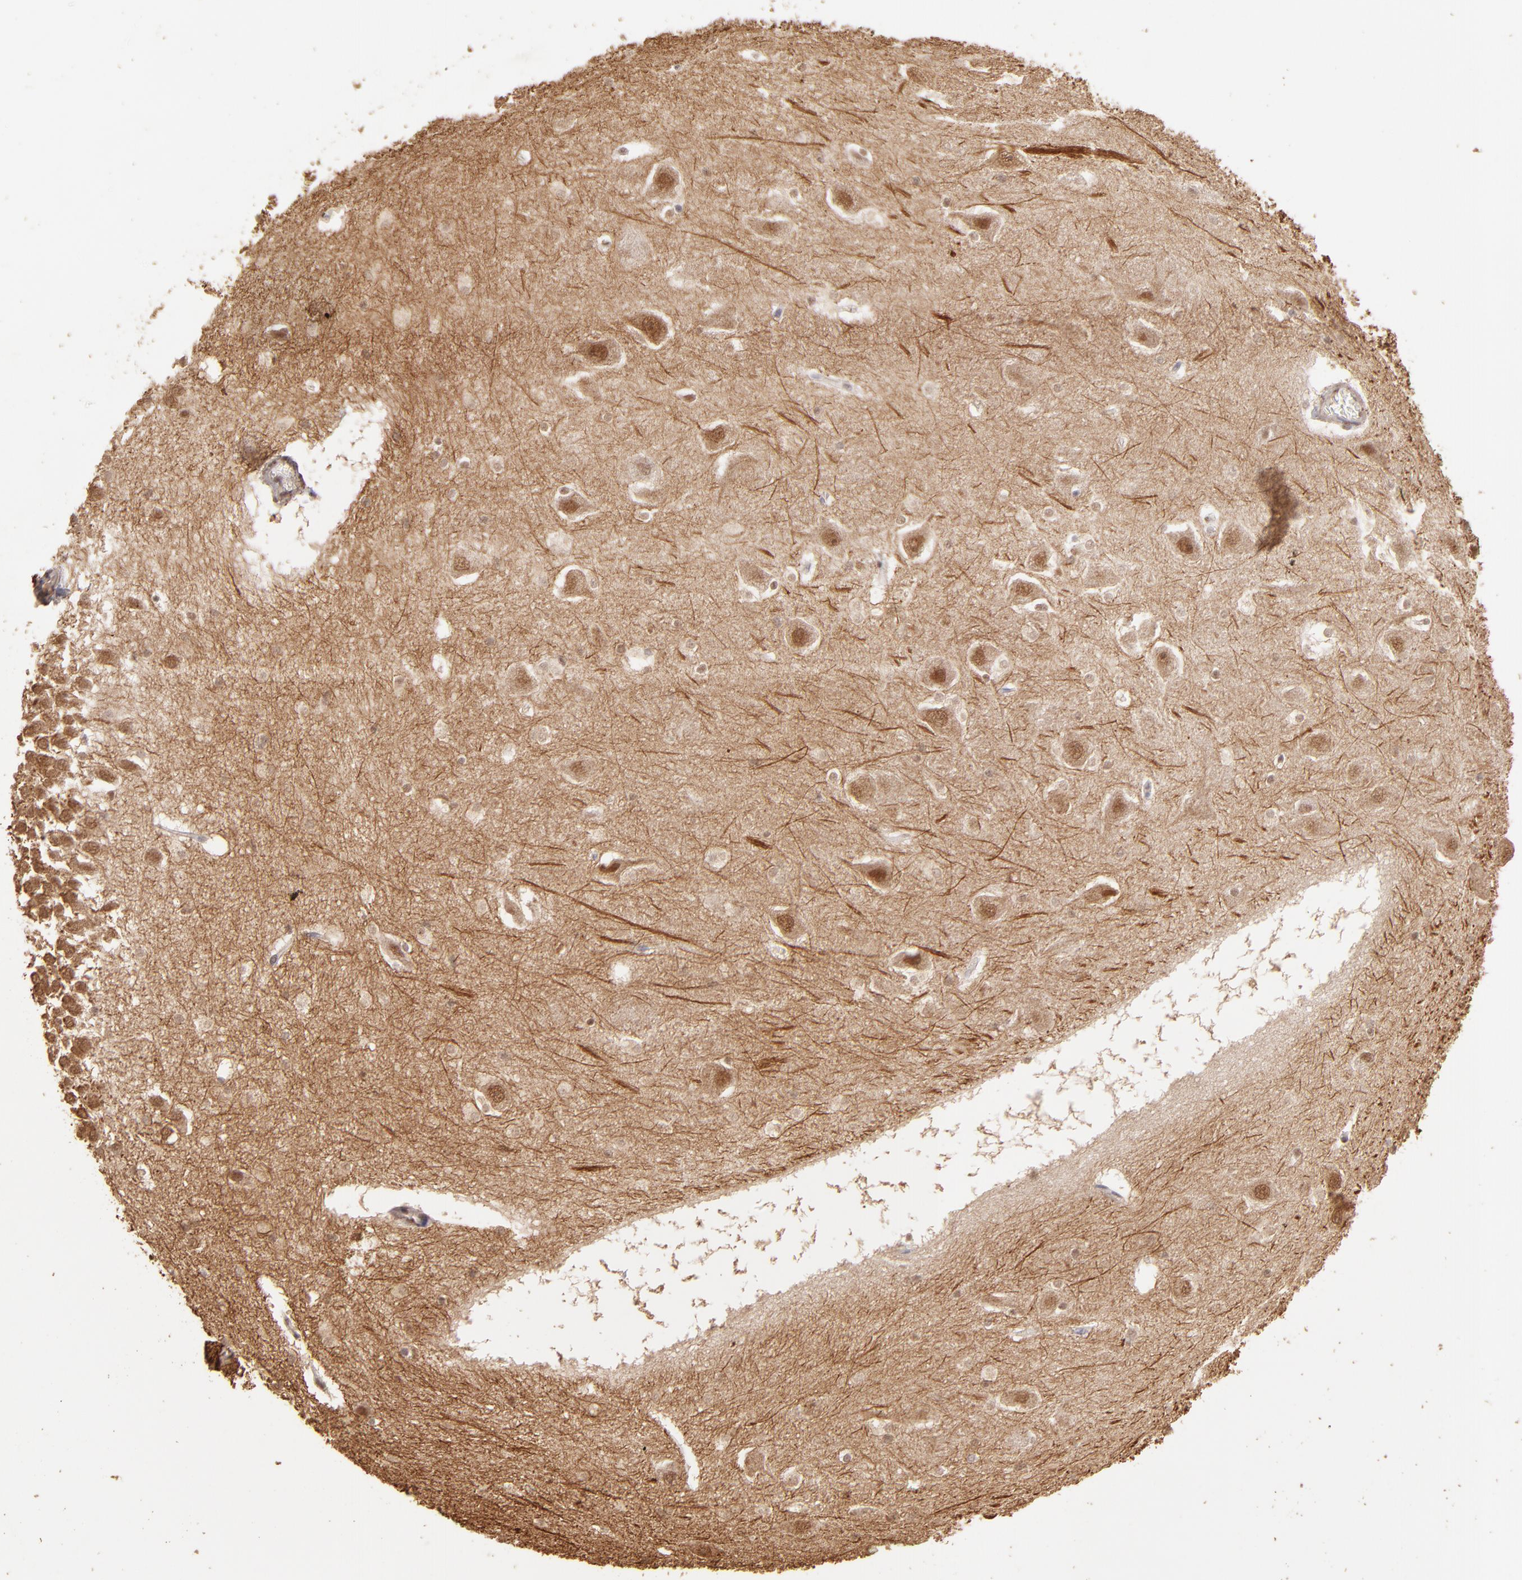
{"staining": {"intensity": "weak", "quantity": "25%-75%", "location": "nuclear"}, "tissue": "hippocampus", "cell_type": "Glial cells", "image_type": "normal", "snomed": [{"axis": "morphology", "description": "Normal tissue, NOS"}, {"axis": "topography", "description": "Hippocampus"}], "caption": "Hippocampus was stained to show a protein in brown. There is low levels of weak nuclear expression in approximately 25%-75% of glial cells. (DAB = brown stain, brightfield microscopy at high magnification).", "gene": "CLOCK", "patient": {"sex": "male", "age": 45}}